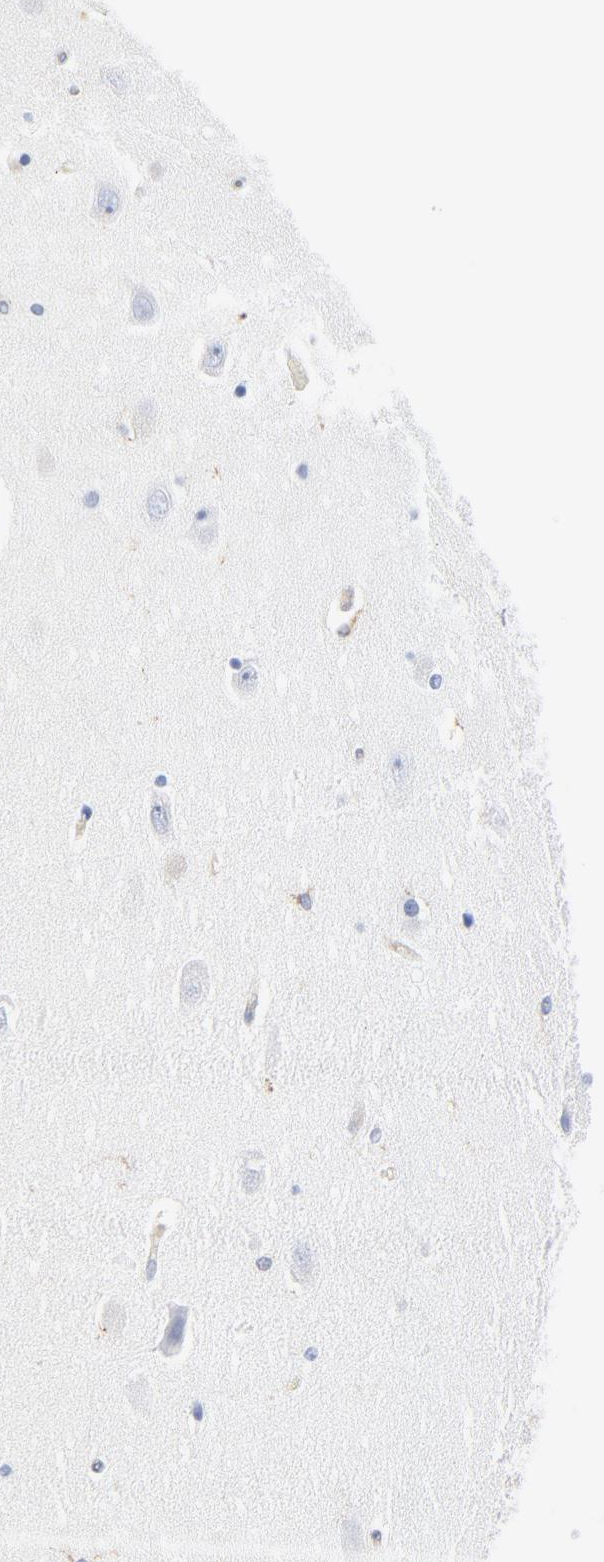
{"staining": {"intensity": "negative", "quantity": "none", "location": "none"}, "tissue": "hippocampus", "cell_type": "Glial cells", "image_type": "normal", "snomed": [{"axis": "morphology", "description": "Normal tissue, NOS"}, {"axis": "topography", "description": "Hippocampus"}], "caption": "Glial cells are negative for protein expression in normal human hippocampus. Nuclei are stained in blue.", "gene": "CD2AP", "patient": {"sex": "female", "age": 54}}